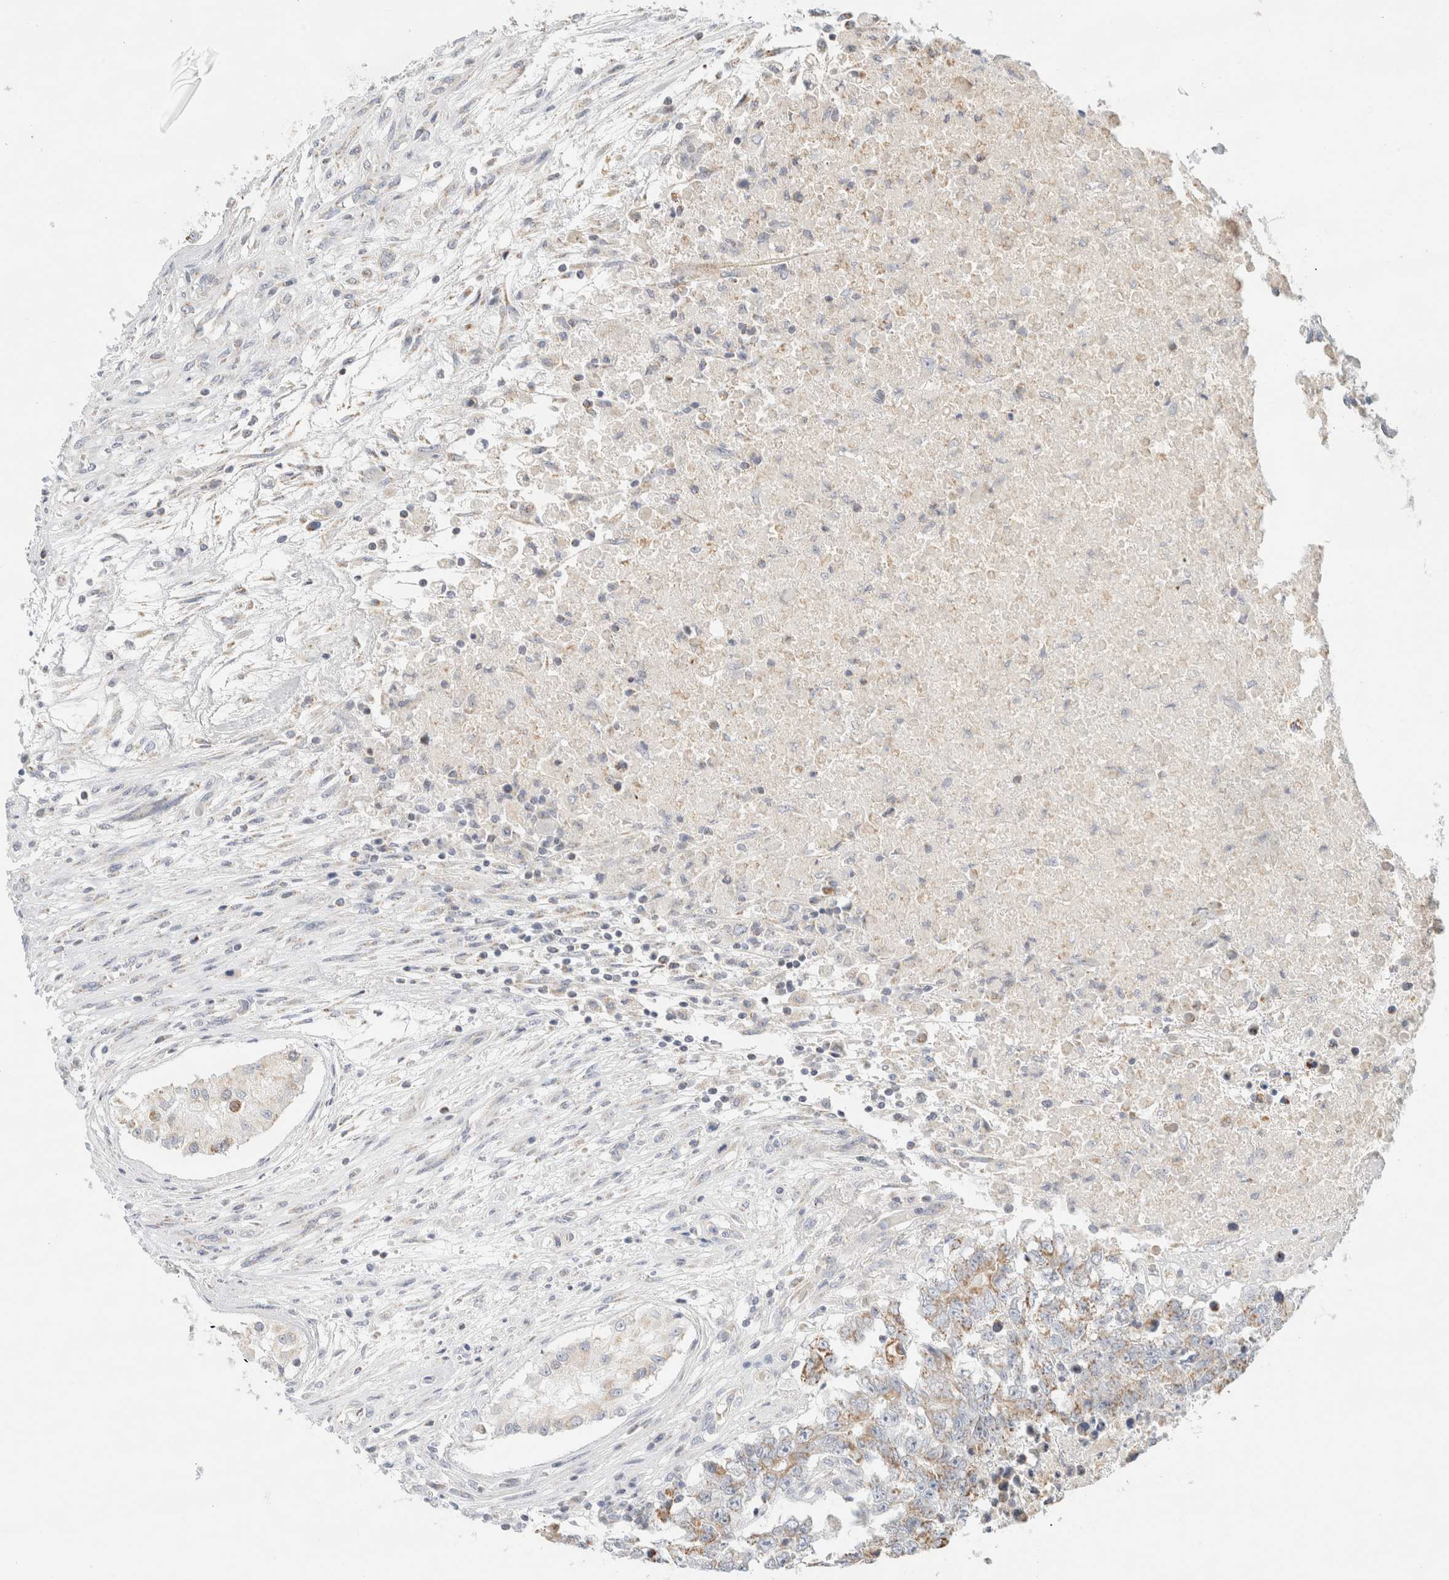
{"staining": {"intensity": "weak", "quantity": ">75%", "location": "cytoplasmic/membranous"}, "tissue": "testis cancer", "cell_type": "Tumor cells", "image_type": "cancer", "snomed": [{"axis": "morphology", "description": "Carcinoma, Embryonal, NOS"}, {"axis": "topography", "description": "Testis"}], "caption": "Testis cancer (embryonal carcinoma) stained for a protein (brown) exhibits weak cytoplasmic/membranous positive staining in about >75% of tumor cells.", "gene": "HDHD3", "patient": {"sex": "male", "age": 25}}